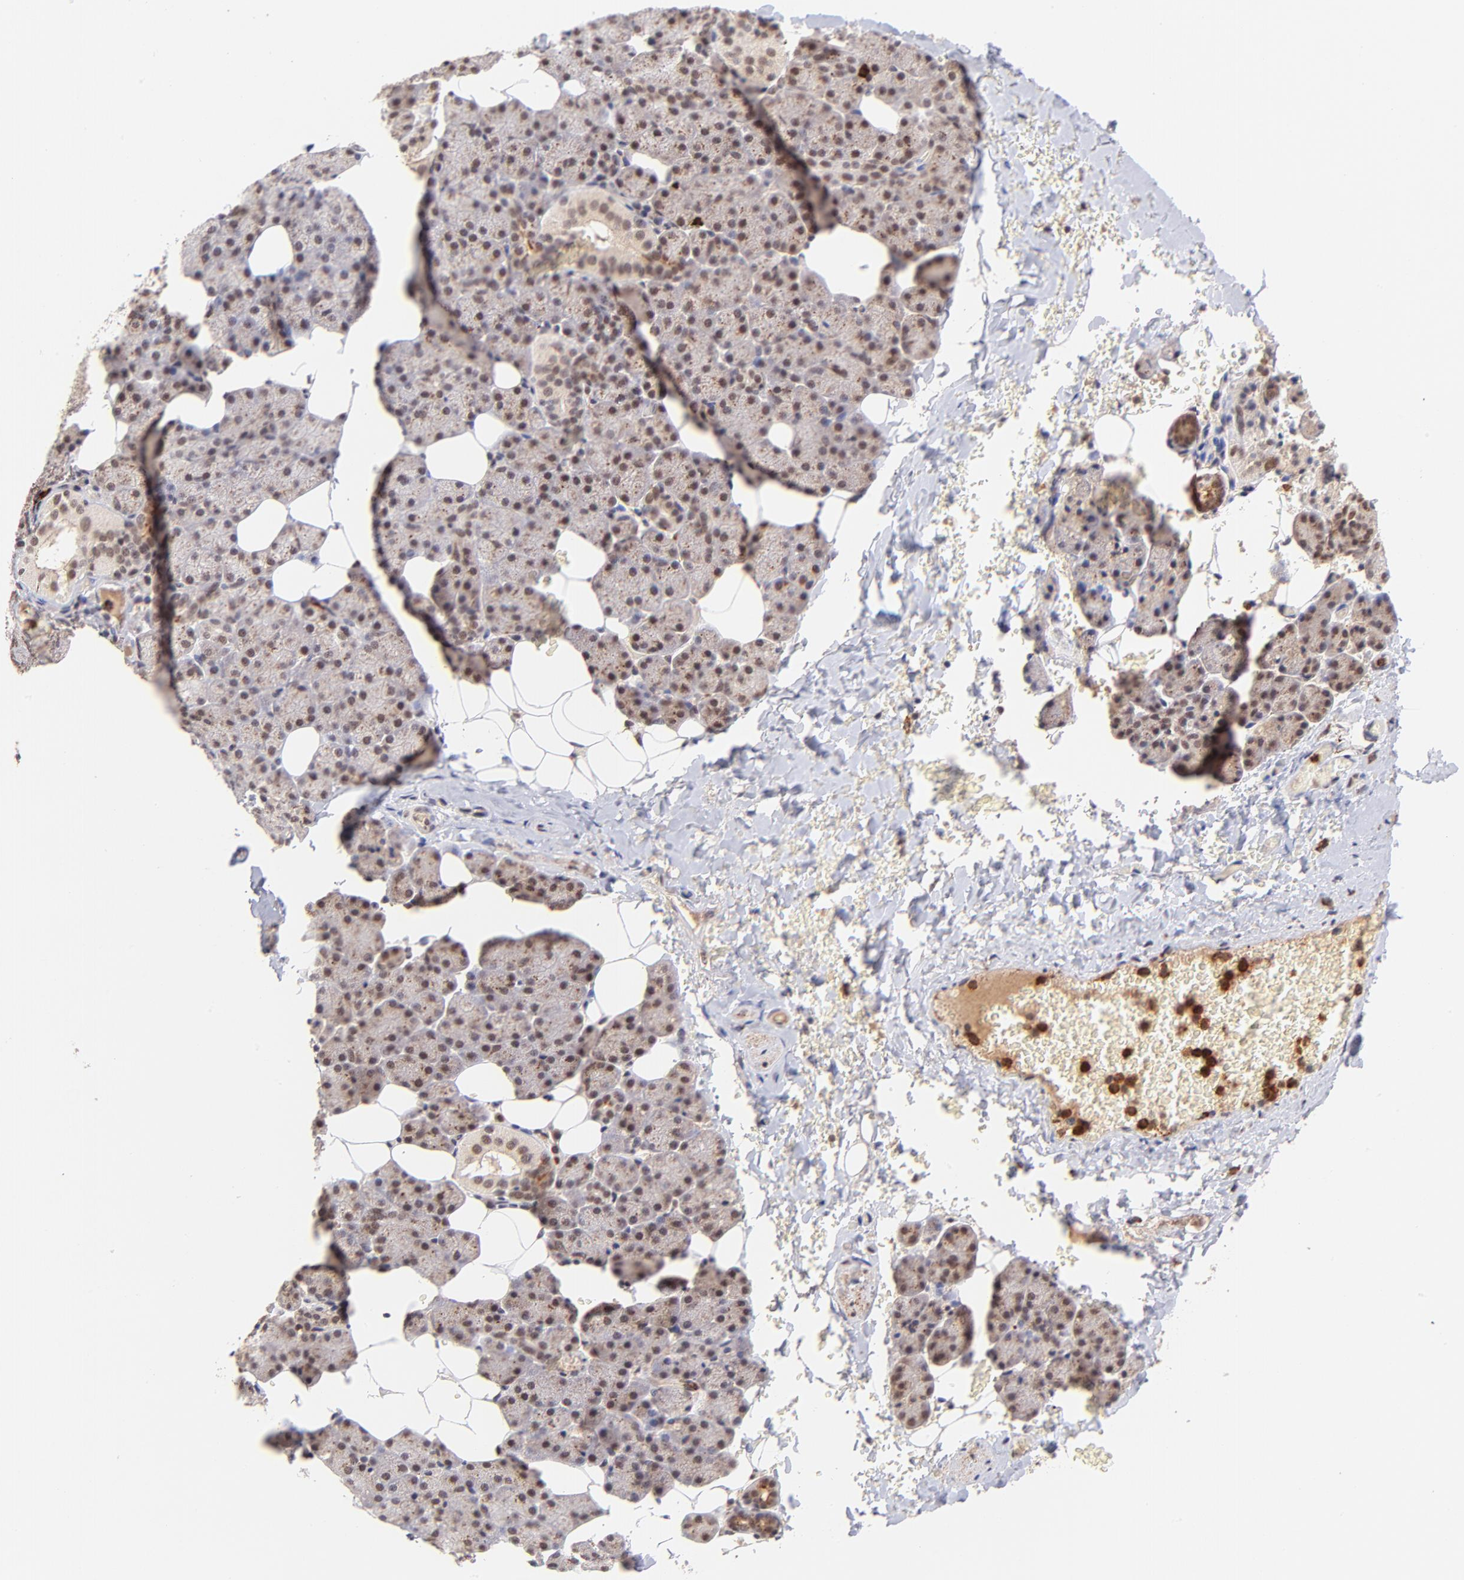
{"staining": {"intensity": "moderate", "quantity": "25%-75%", "location": "nuclear"}, "tissue": "salivary gland", "cell_type": "Glandular cells", "image_type": "normal", "snomed": [{"axis": "morphology", "description": "Normal tissue, NOS"}, {"axis": "topography", "description": "Lymph node"}, {"axis": "topography", "description": "Salivary gland"}], "caption": "IHC micrograph of normal salivary gland: human salivary gland stained using immunohistochemistry demonstrates medium levels of moderate protein expression localized specifically in the nuclear of glandular cells, appearing as a nuclear brown color.", "gene": "MED12", "patient": {"sex": "male", "age": 8}}